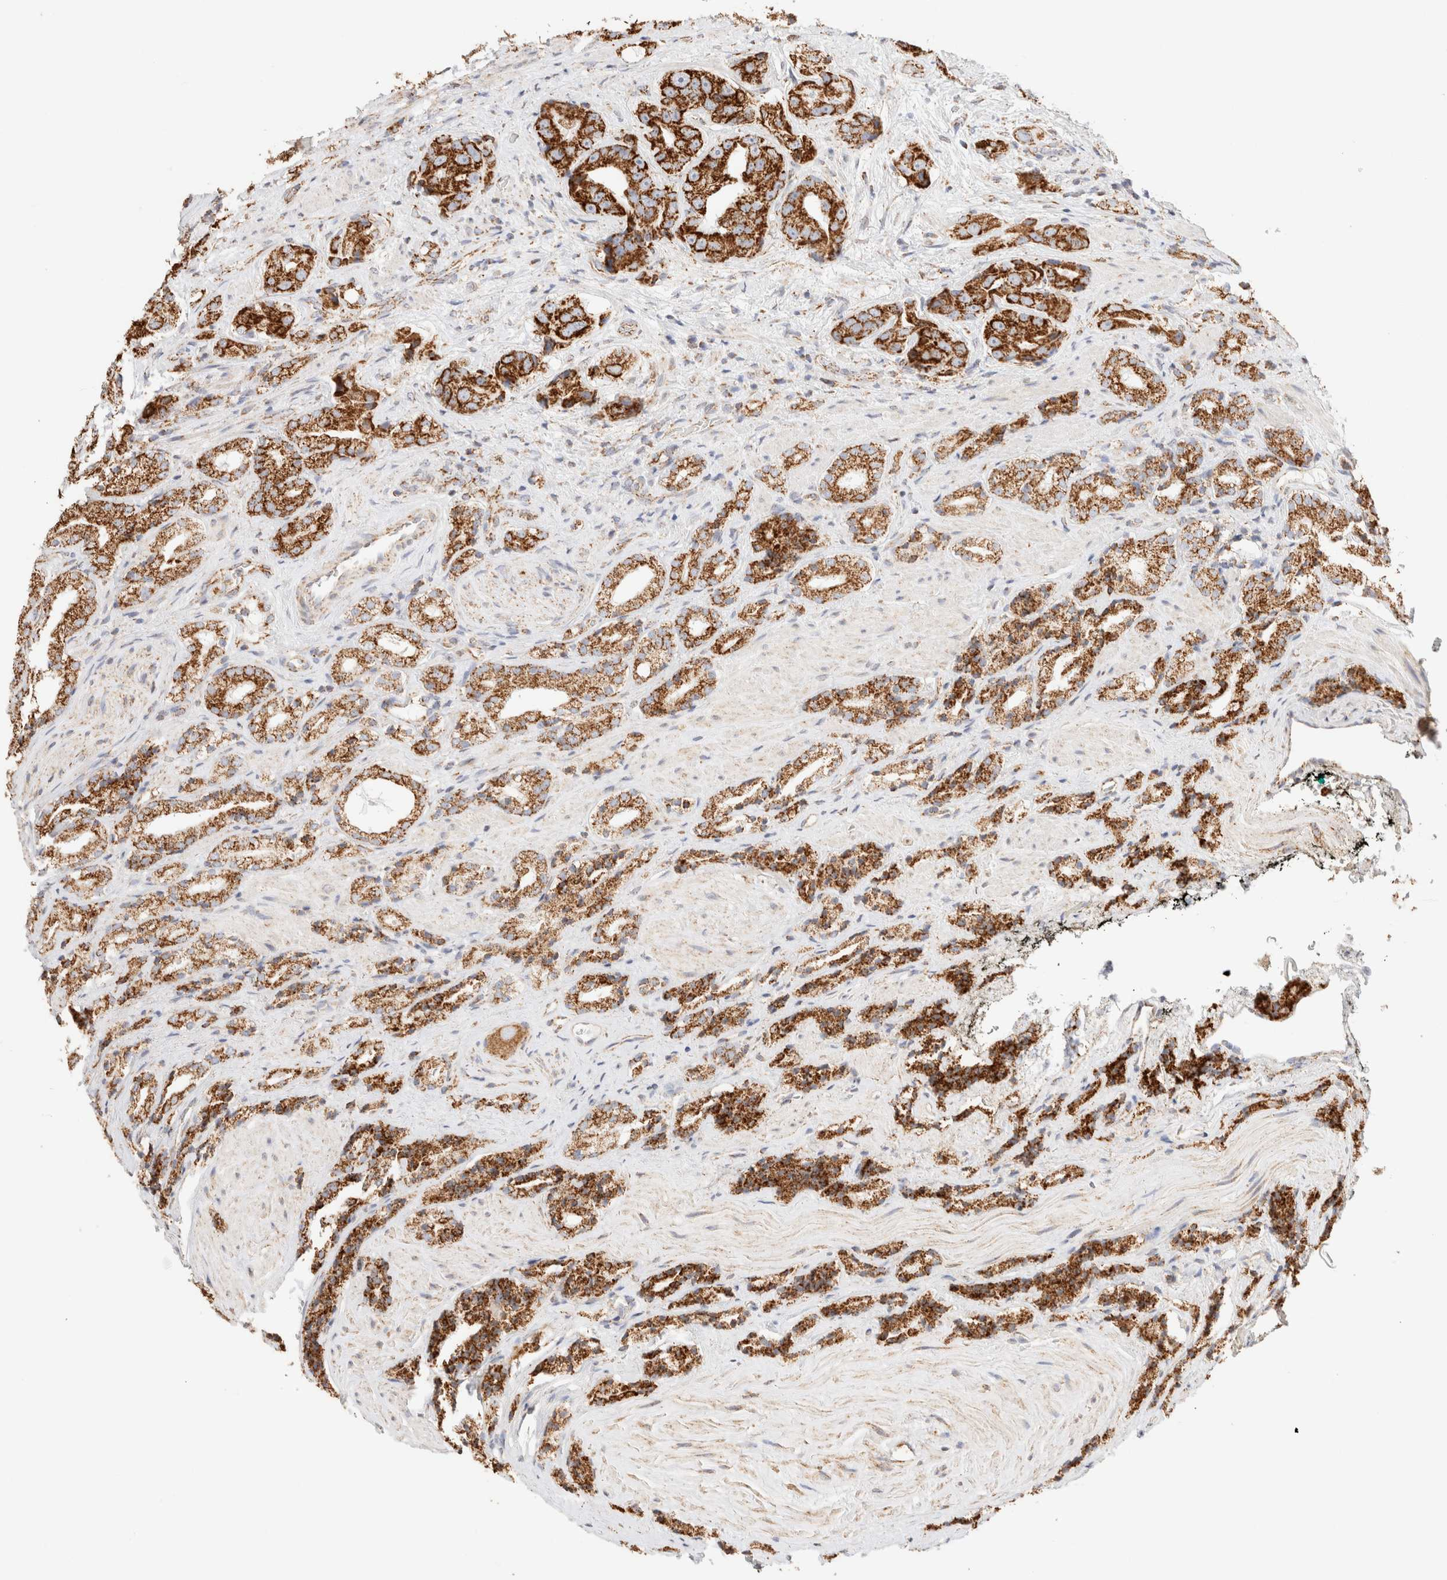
{"staining": {"intensity": "strong", "quantity": ">75%", "location": "cytoplasmic/membranous"}, "tissue": "prostate cancer", "cell_type": "Tumor cells", "image_type": "cancer", "snomed": [{"axis": "morphology", "description": "Adenocarcinoma, High grade"}, {"axis": "topography", "description": "Prostate"}], "caption": "Brown immunohistochemical staining in prostate cancer shows strong cytoplasmic/membranous staining in about >75% of tumor cells.", "gene": "PHB2", "patient": {"sex": "male", "age": 71}}